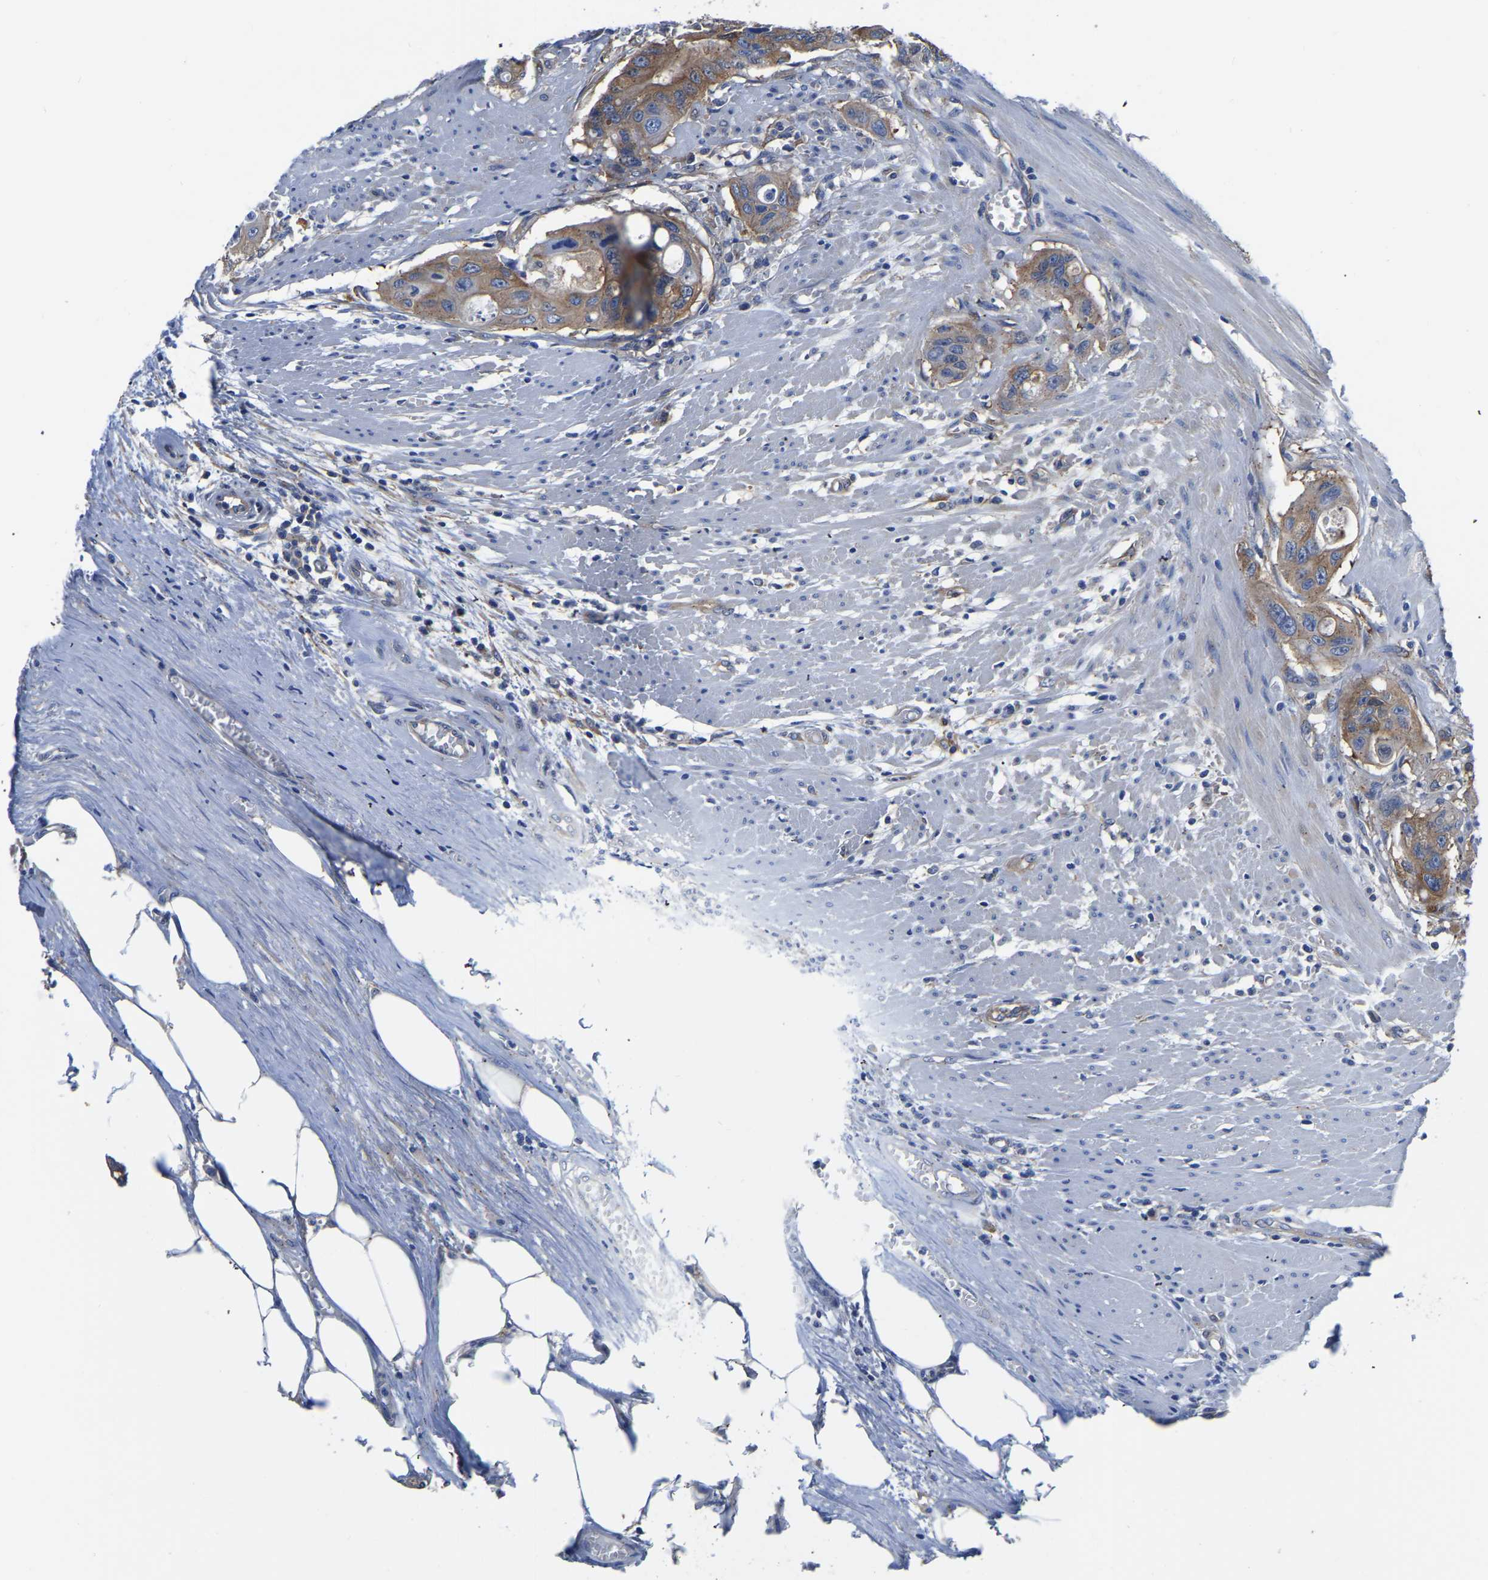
{"staining": {"intensity": "strong", "quantity": ">75%", "location": "cytoplasmic/membranous"}, "tissue": "colorectal cancer", "cell_type": "Tumor cells", "image_type": "cancer", "snomed": [{"axis": "morphology", "description": "Adenocarcinoma, NOS"}, {"axis": "topography", "description": "Colon"}], "caption": "A high-resolution histopathology image shows immunohistochemistry staining of colorectal adenocarcinoma, which shows strong cytoplasmic/membranous expression in approximately >75% of tumor cells.", "gene": "TFG", "patient": {"sex": "female", "age": 57}}